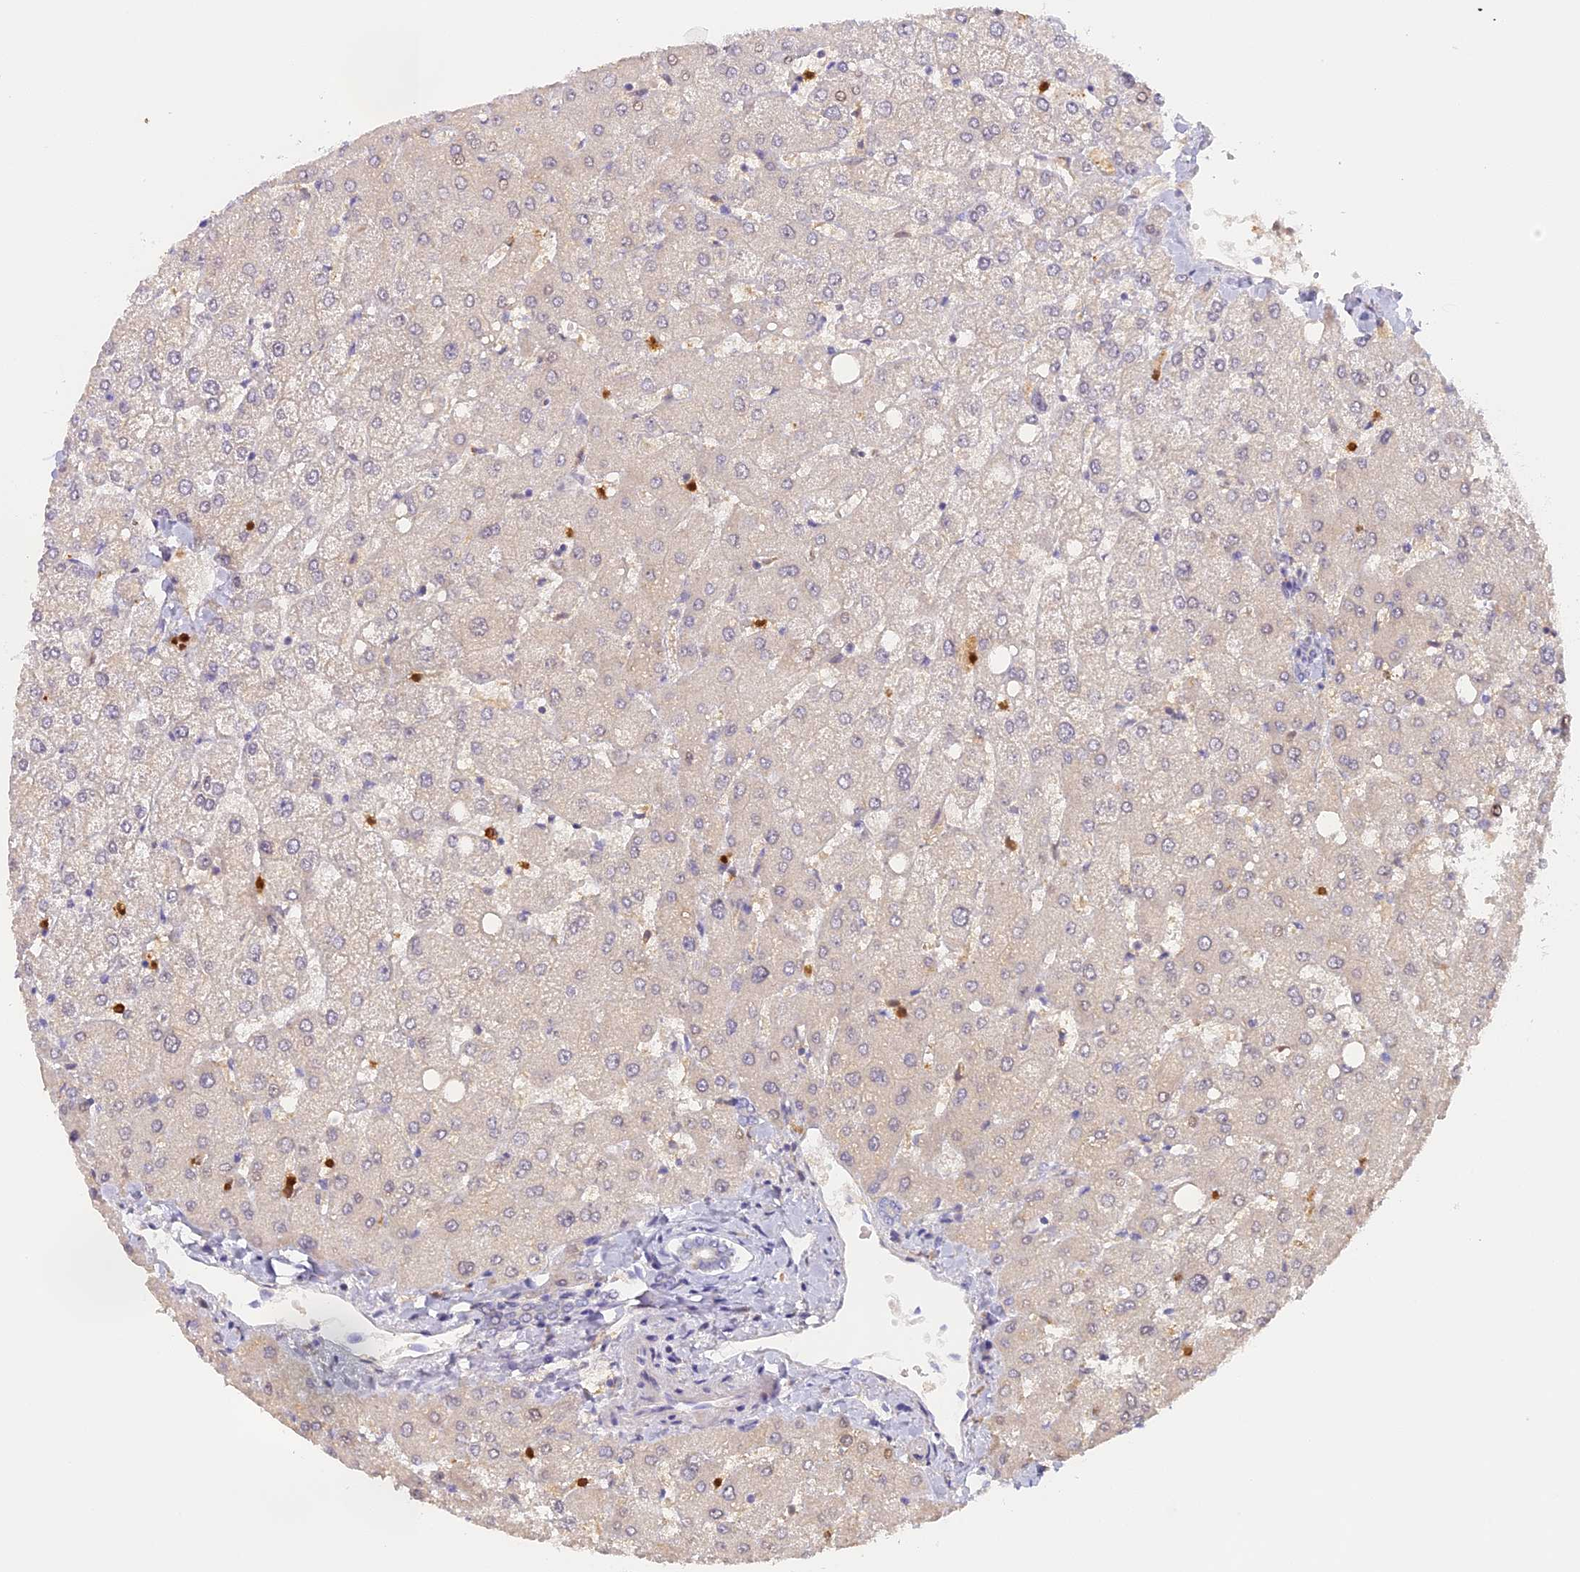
{"staining": {"intensity": "negative", "quantity": "none", "location": "none"}, "tissue": "liver", "cell_type": "Cholangiocytes", "image_type": "normal", "snomed": [{"axis": "morphology", "description": "Normal tissue, NOS"}, {"axis": "topography", "description": "Liver"}], "caption": "DAB (3,3'-diaminobenzidine) immunohistochemical staining of unremarkable human liver demonstrates no significant staining in cholangiocytes. The staining is performed using DAB (3,3'-diaminobenzidine) brown chromogen with nuclei counter-stained in using hematoxylin.", "gene": "NCF4", "patient": {"sex": "female", "age": 54}}